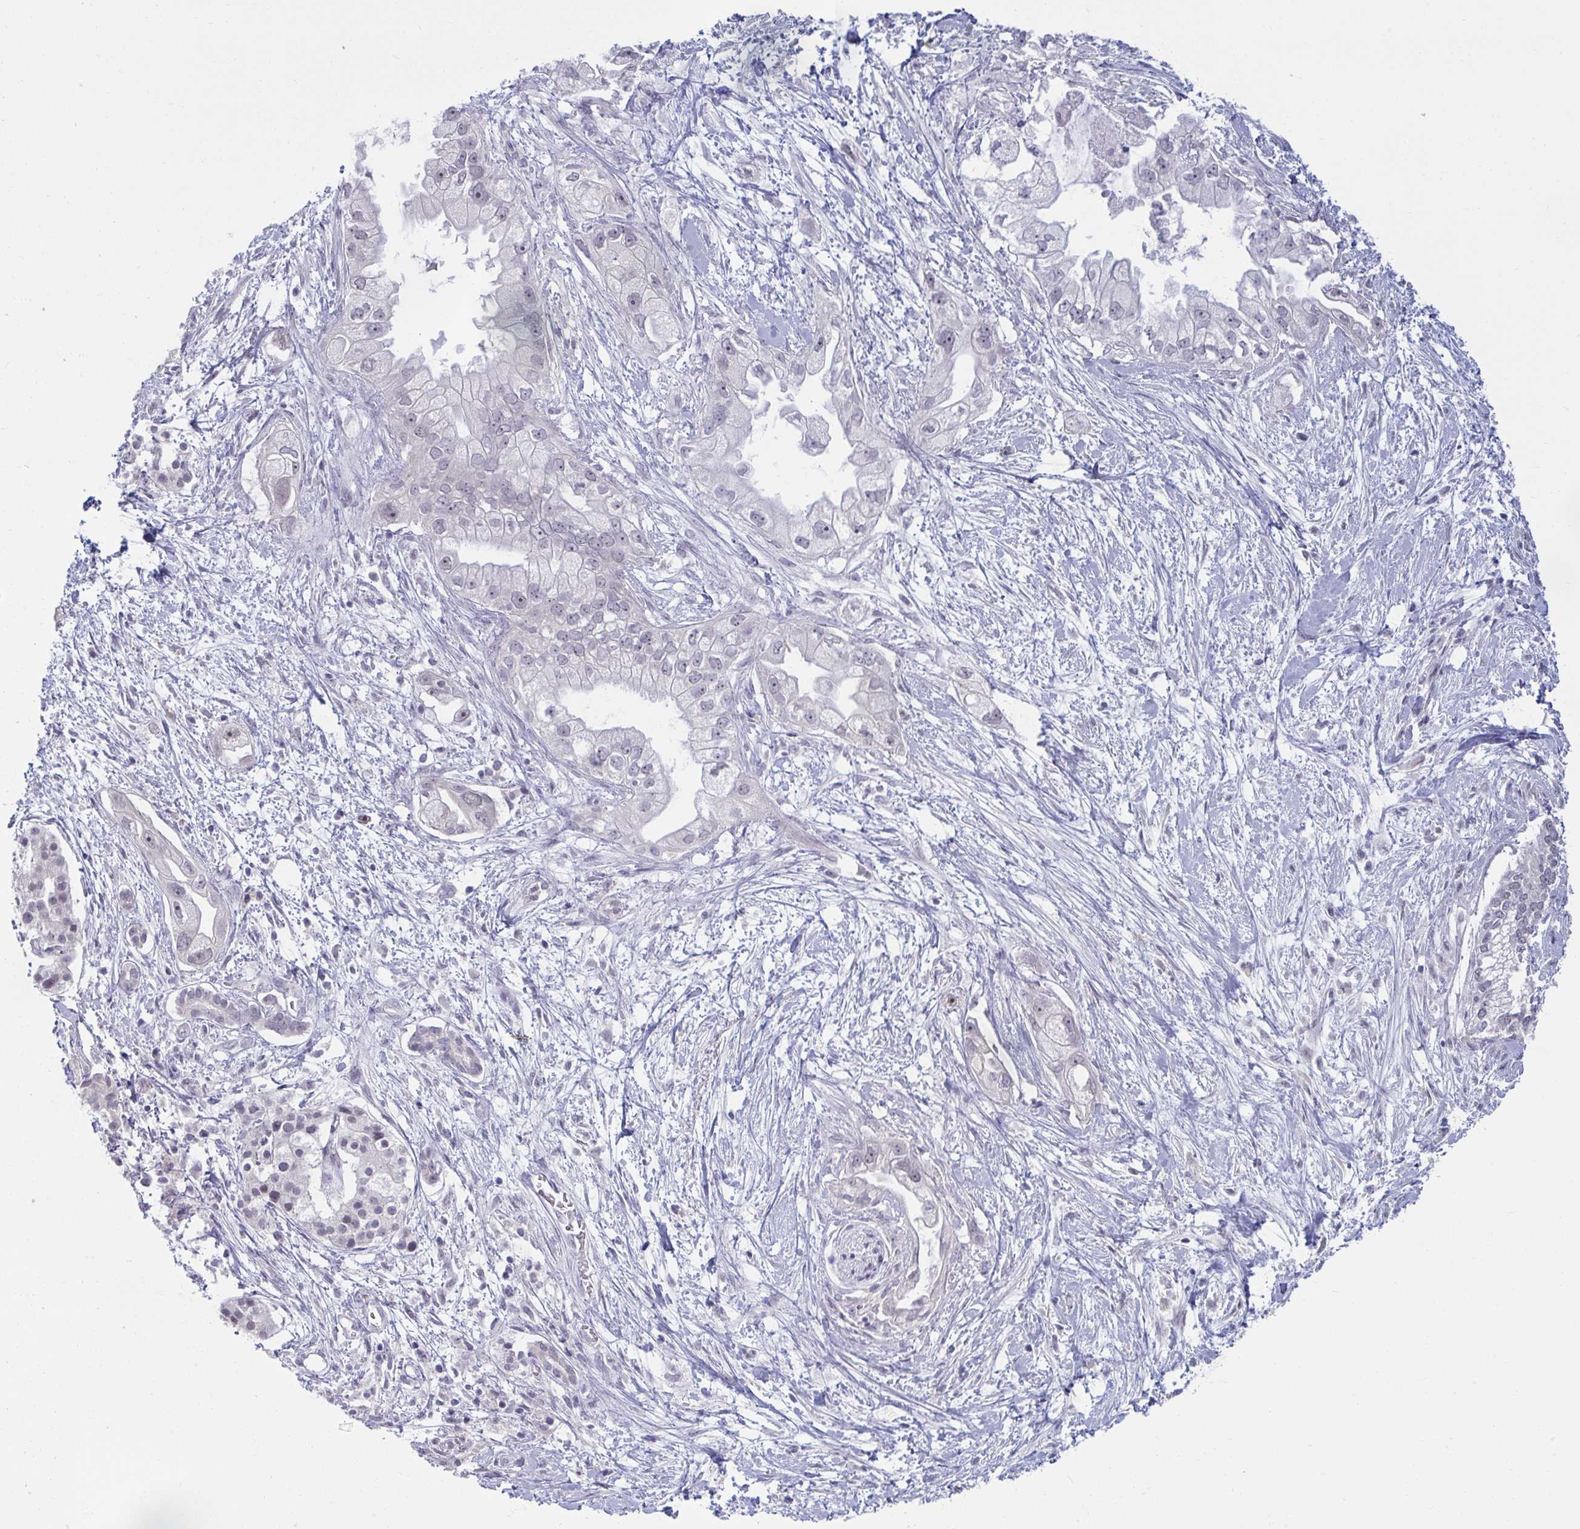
{"staining": {"intensity": "negative", "quantity": "none", "location": "none"}, "tissue": "pancreatic cancer", "cell_type": "Tumor cells", "image_type": "cancer", "snomed": [{"axis": "morphology", "description": "Adenocarcinoma, NOS"}, {"axis": "topography", "description": "Pancreas"}], "caption": "Human pancreatic cancer stained for a protein using immunohistochemistry shows no staining in tumor cells.", "gene": "RNASEH1", "patient": {"sex": "male", "age": 70}}